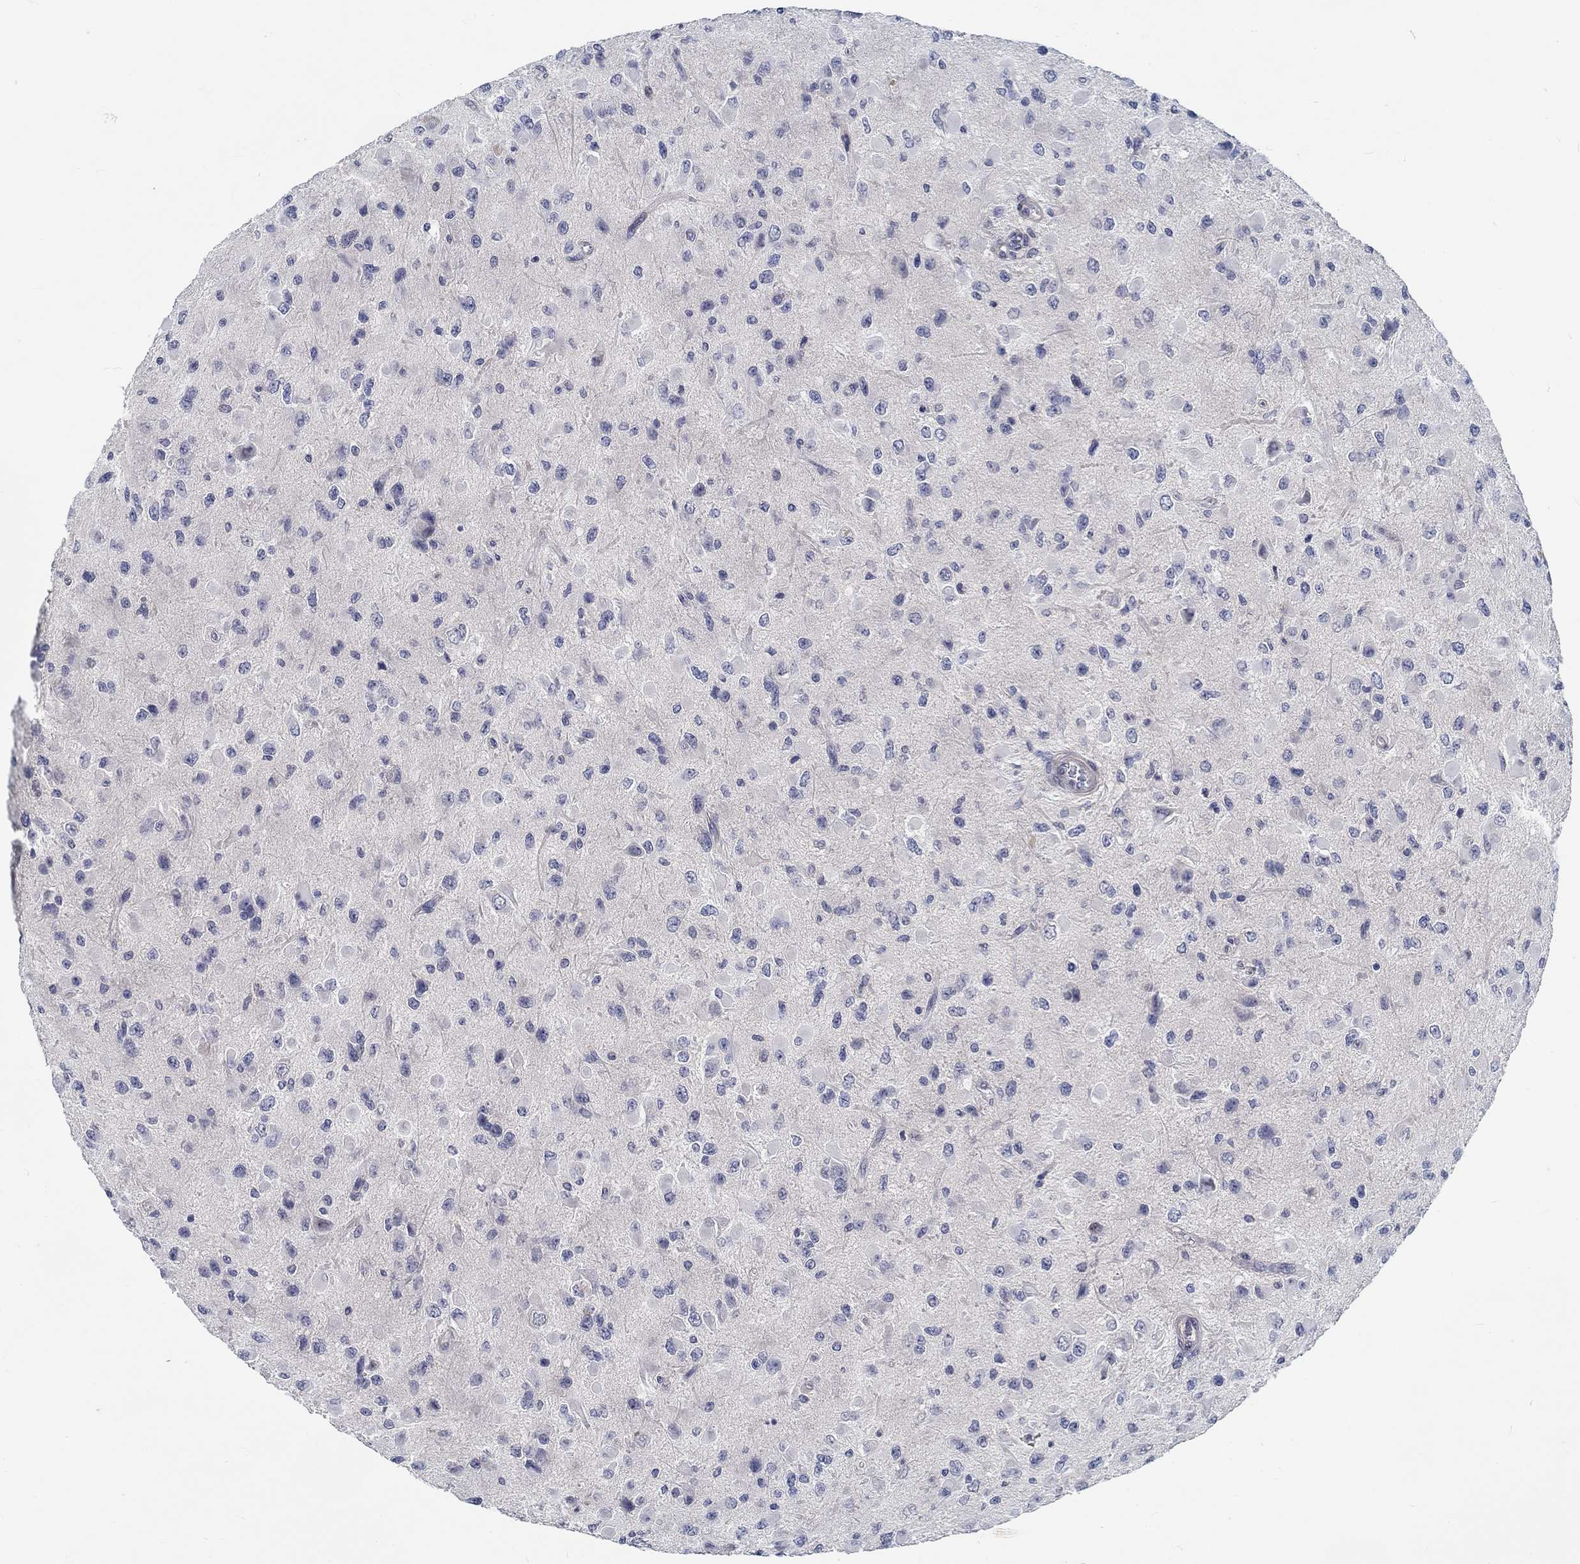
{"staining": {"intensity": "negative", "quantity": "none", "location": "none"}, "tissue": "glioma", "cell_type": "Tumor cells", "image_type": "cancer", "snomed": [{"axis": "morphology", "description": "Glioma, malignant, High grade"}, {"axis": "topography", "description": "Cerebral cortex"}], "caption": "Tumor cells show no significant positivity in glioma.", "gene": "MYBPC1", "patient": {"sex": "male", "age": 35}}